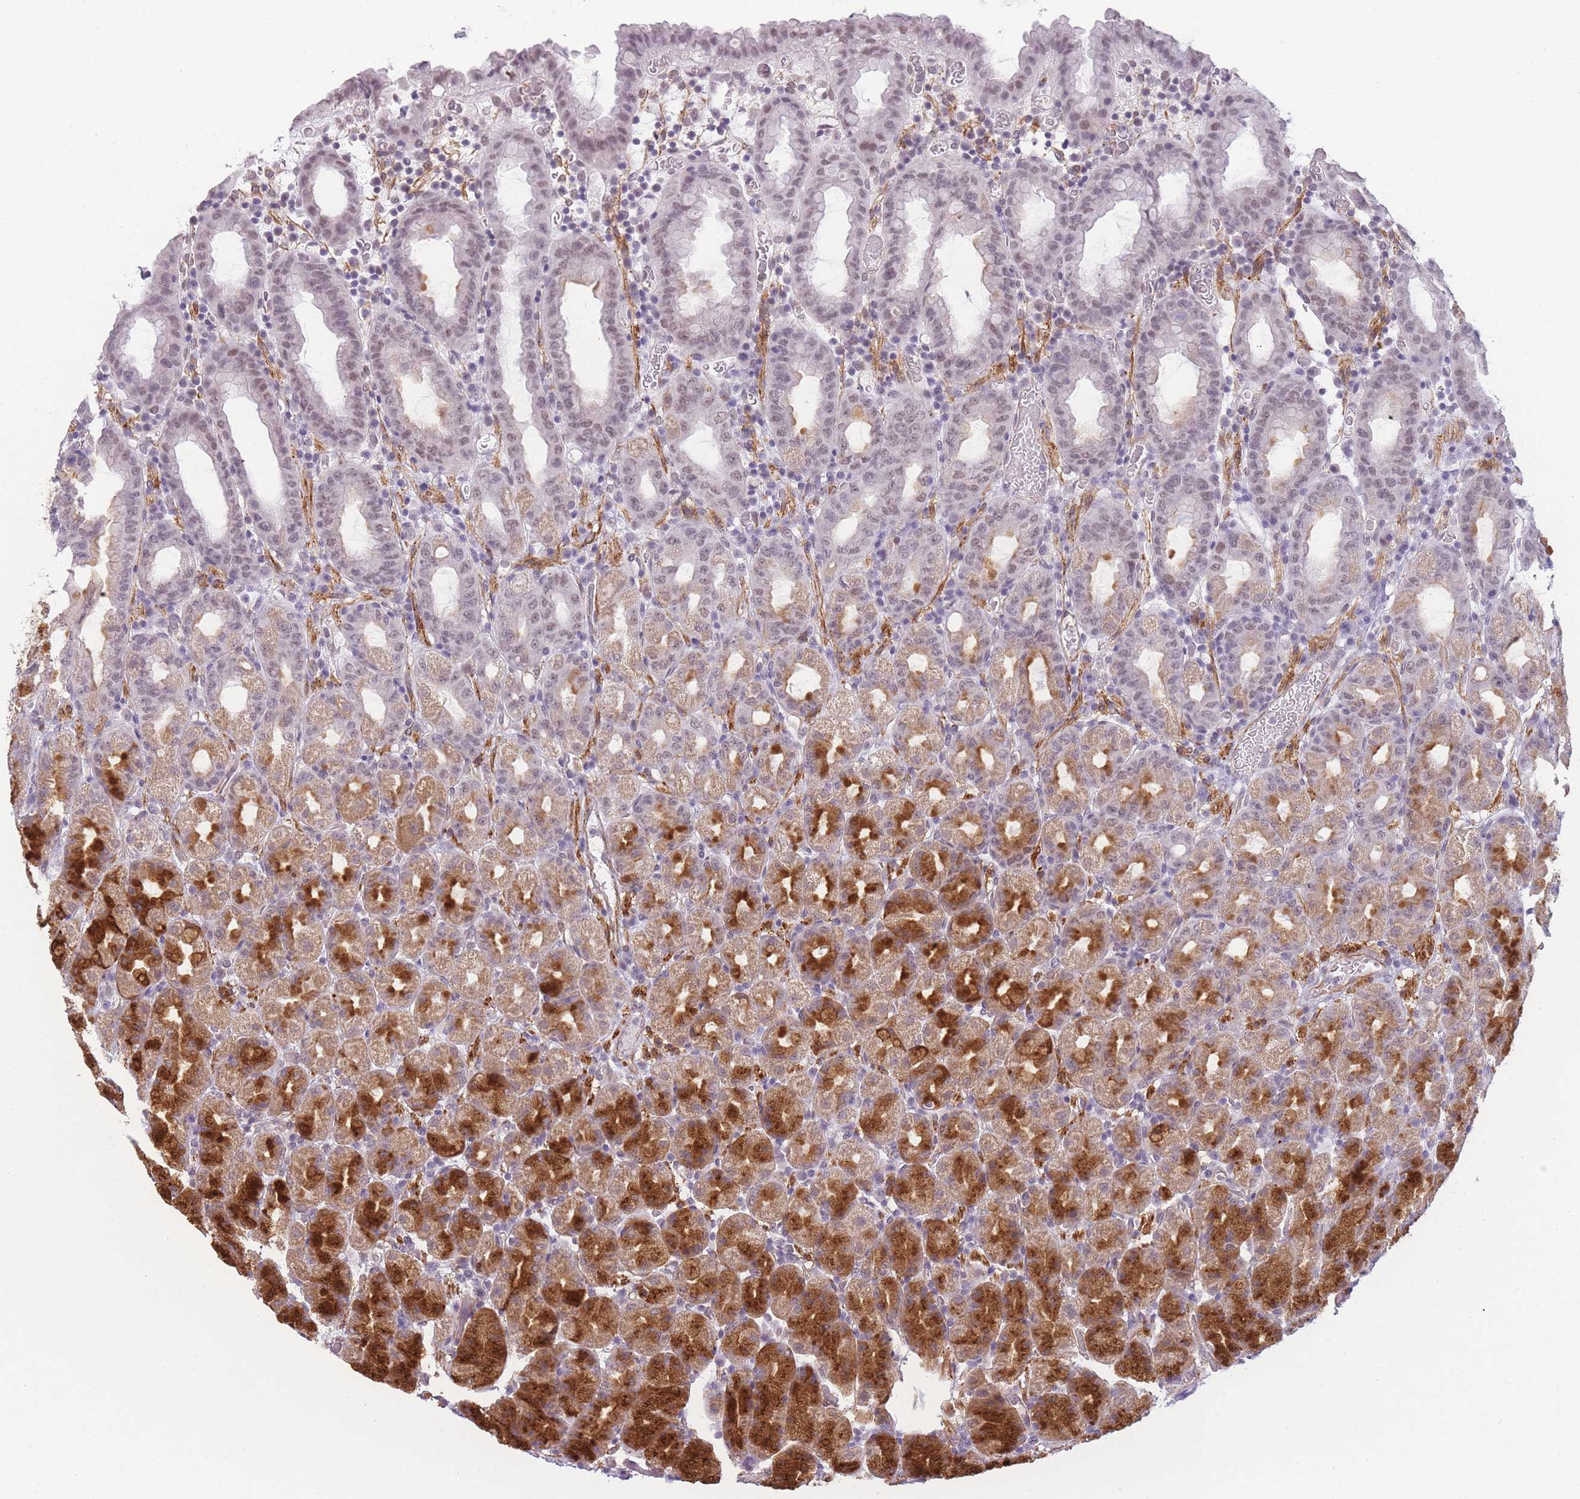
{"staining": {"intensity": "strong", "quantity": "25%-75%", "location": "cytoplasmic/membranous,nuclear"}, "tissue": "stomach", "cell_type": "Glandular cells", "image_type": "normal", "snomed": [{"axis": "morphology", "description": "Normal tissue, NOS"}, {"axis": "topography", "description": "Stomach, upper"}, {"axis": "topography", "description": "Stomach, lower"}, {"axis": "topography", "description": "Small intestine"}], "caption": "High-magnification brightfield microscopy of normal stomach stained with DAB (3,3'-diaminobenzidine) (brown) and counterstained with hematoxylin (blue). glandular cells exhibit strong cytoplasmic/membranous,nuclear positivity is identified in approximately25%-75% of cells.", "gene": "SIN3B", "patient": {"sex": "male", "age": 68}}